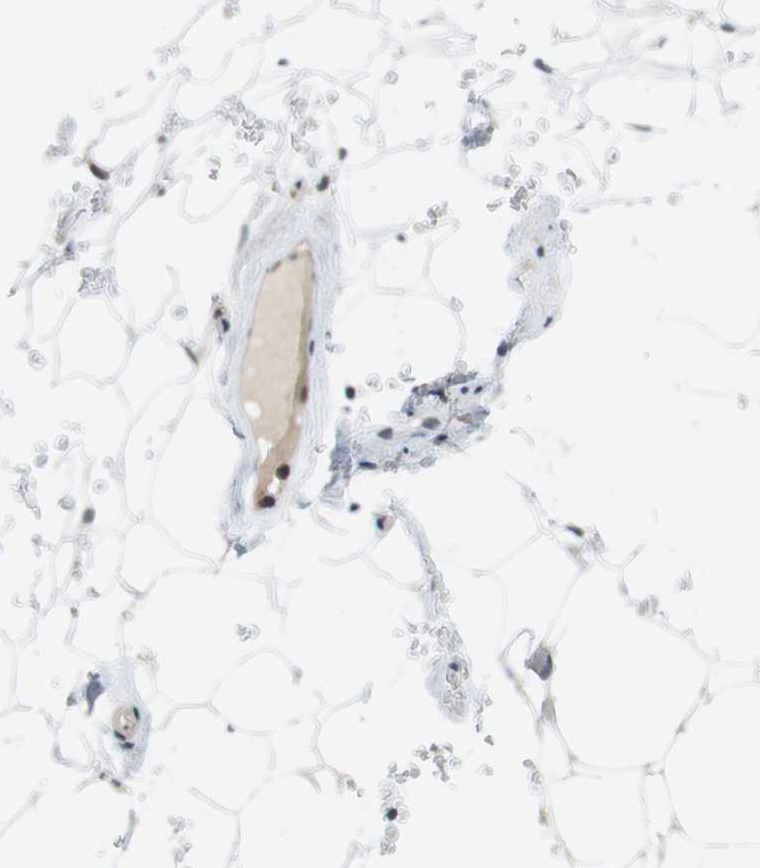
{"staining": {"intensity": "negative", "quantity": "none", "location": "none"}, "tissue": "adipose tissue", "cell_type": "Adipocytes", "image_type": "normal", "snomed": [{"axis": "morphology", "description": "Normal tissue, NOS"}, {"axis": "topography", "description": "Peripheral nerve tissue"}], "caption": "High magnification brightfield microscopy of benign adipose tissue stained with DAB (brown) and counterstained with hematoxylin (blue): adipocytes show no significant expression. (Brightfield microscopy of DAB (3,3'-diaminobenzidine) IHC at high magnification).", "gene": "BRD4", "patient": {"sex": "male", "age": 70}}